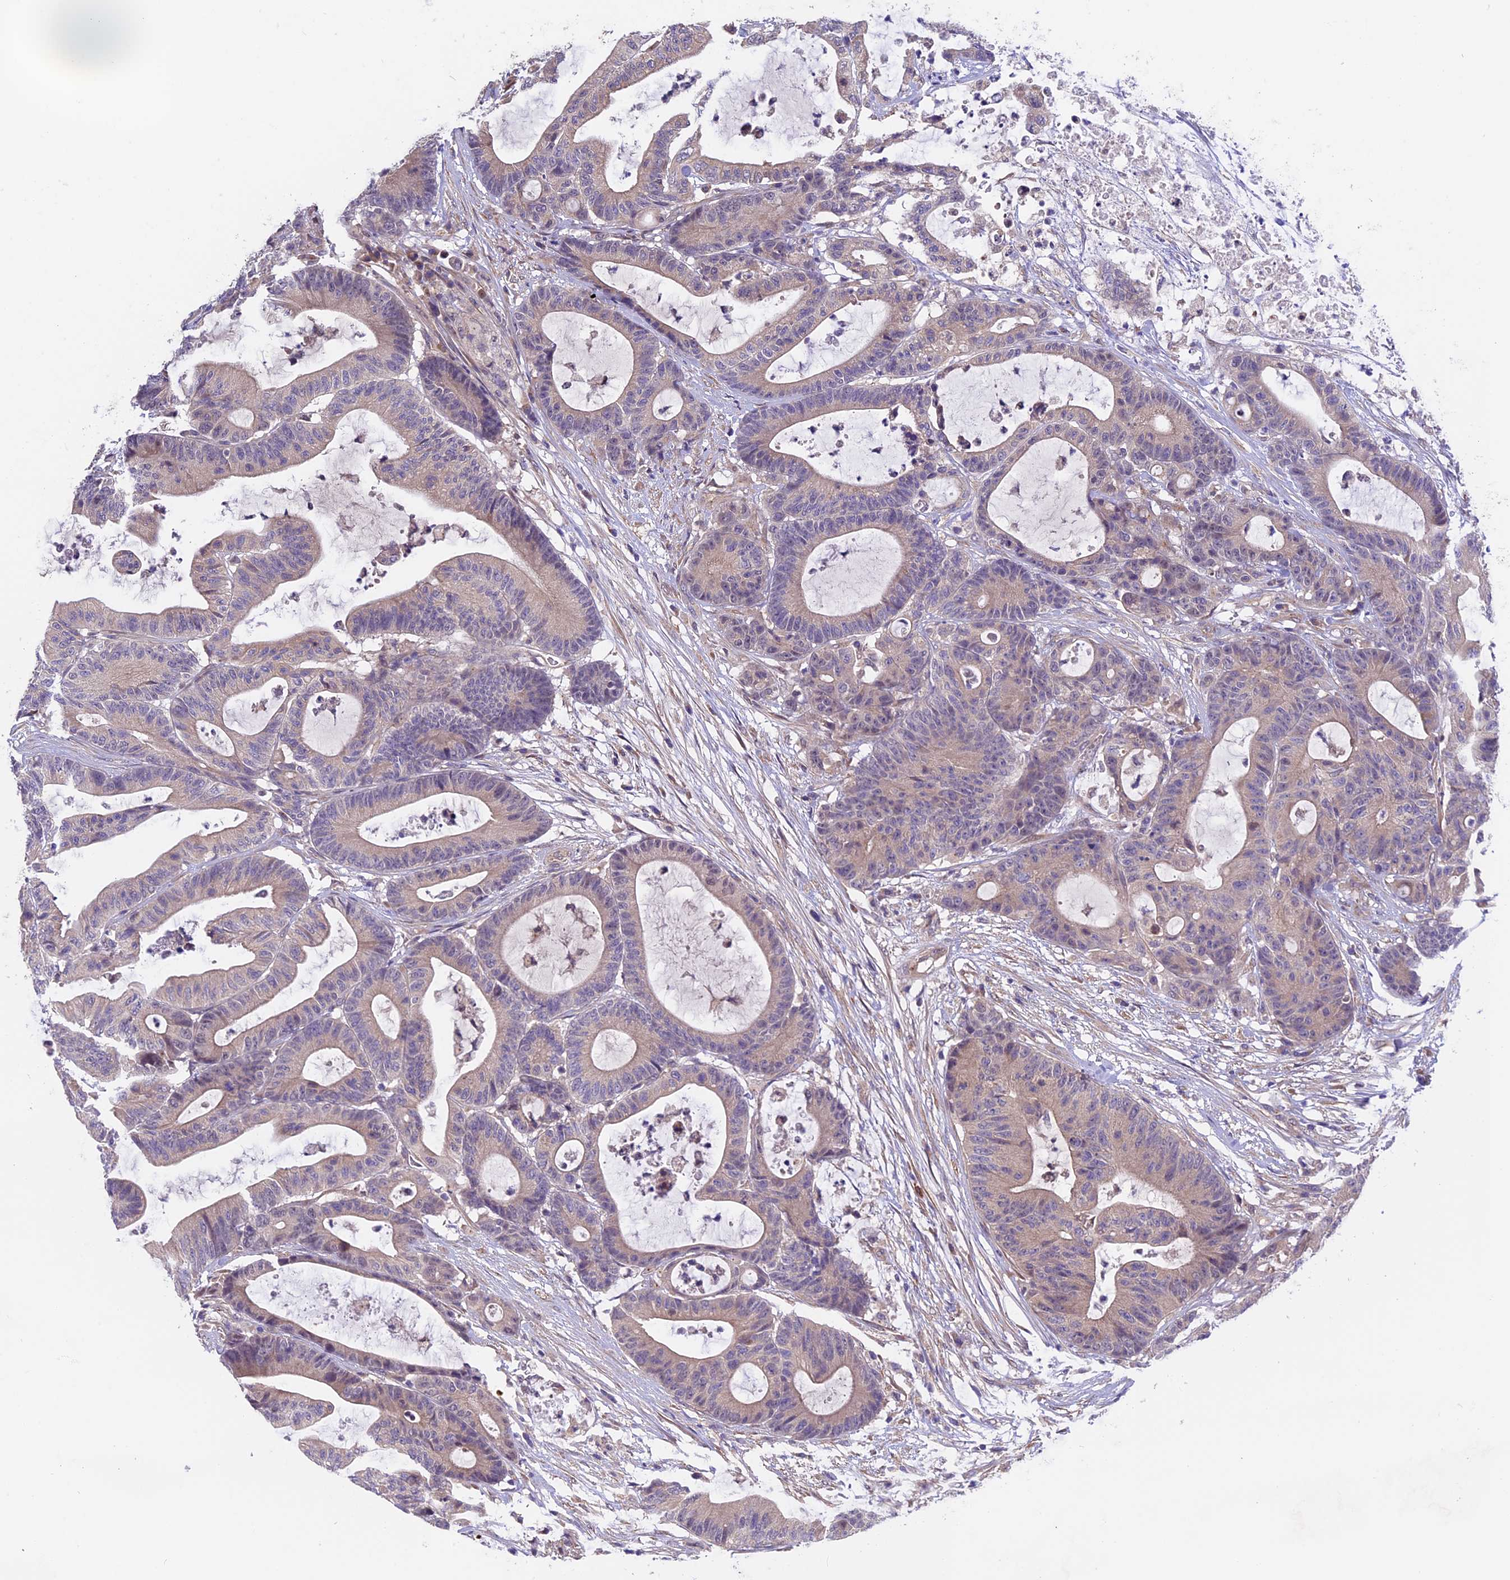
{"staining": {"intensity": "weak", "quantity": "<25%", "location": "cytoplasmic/membranous"}, "tissue": "colorectal cancer", "cell_type": "Tumor cells", "image_type": "cancer", "snomed": [{"axis": "morphology", "description": "Adenocarcinoma, NOS"}, {"axis": "topography", "description": "Colon"}], "caption": "An image of adenocarcinoma (colorectal) stained for a protein reveals no brown staining in tumor cells.", "gene": "CCDC9B", "patient": {"sex": "female", "age": 84}}